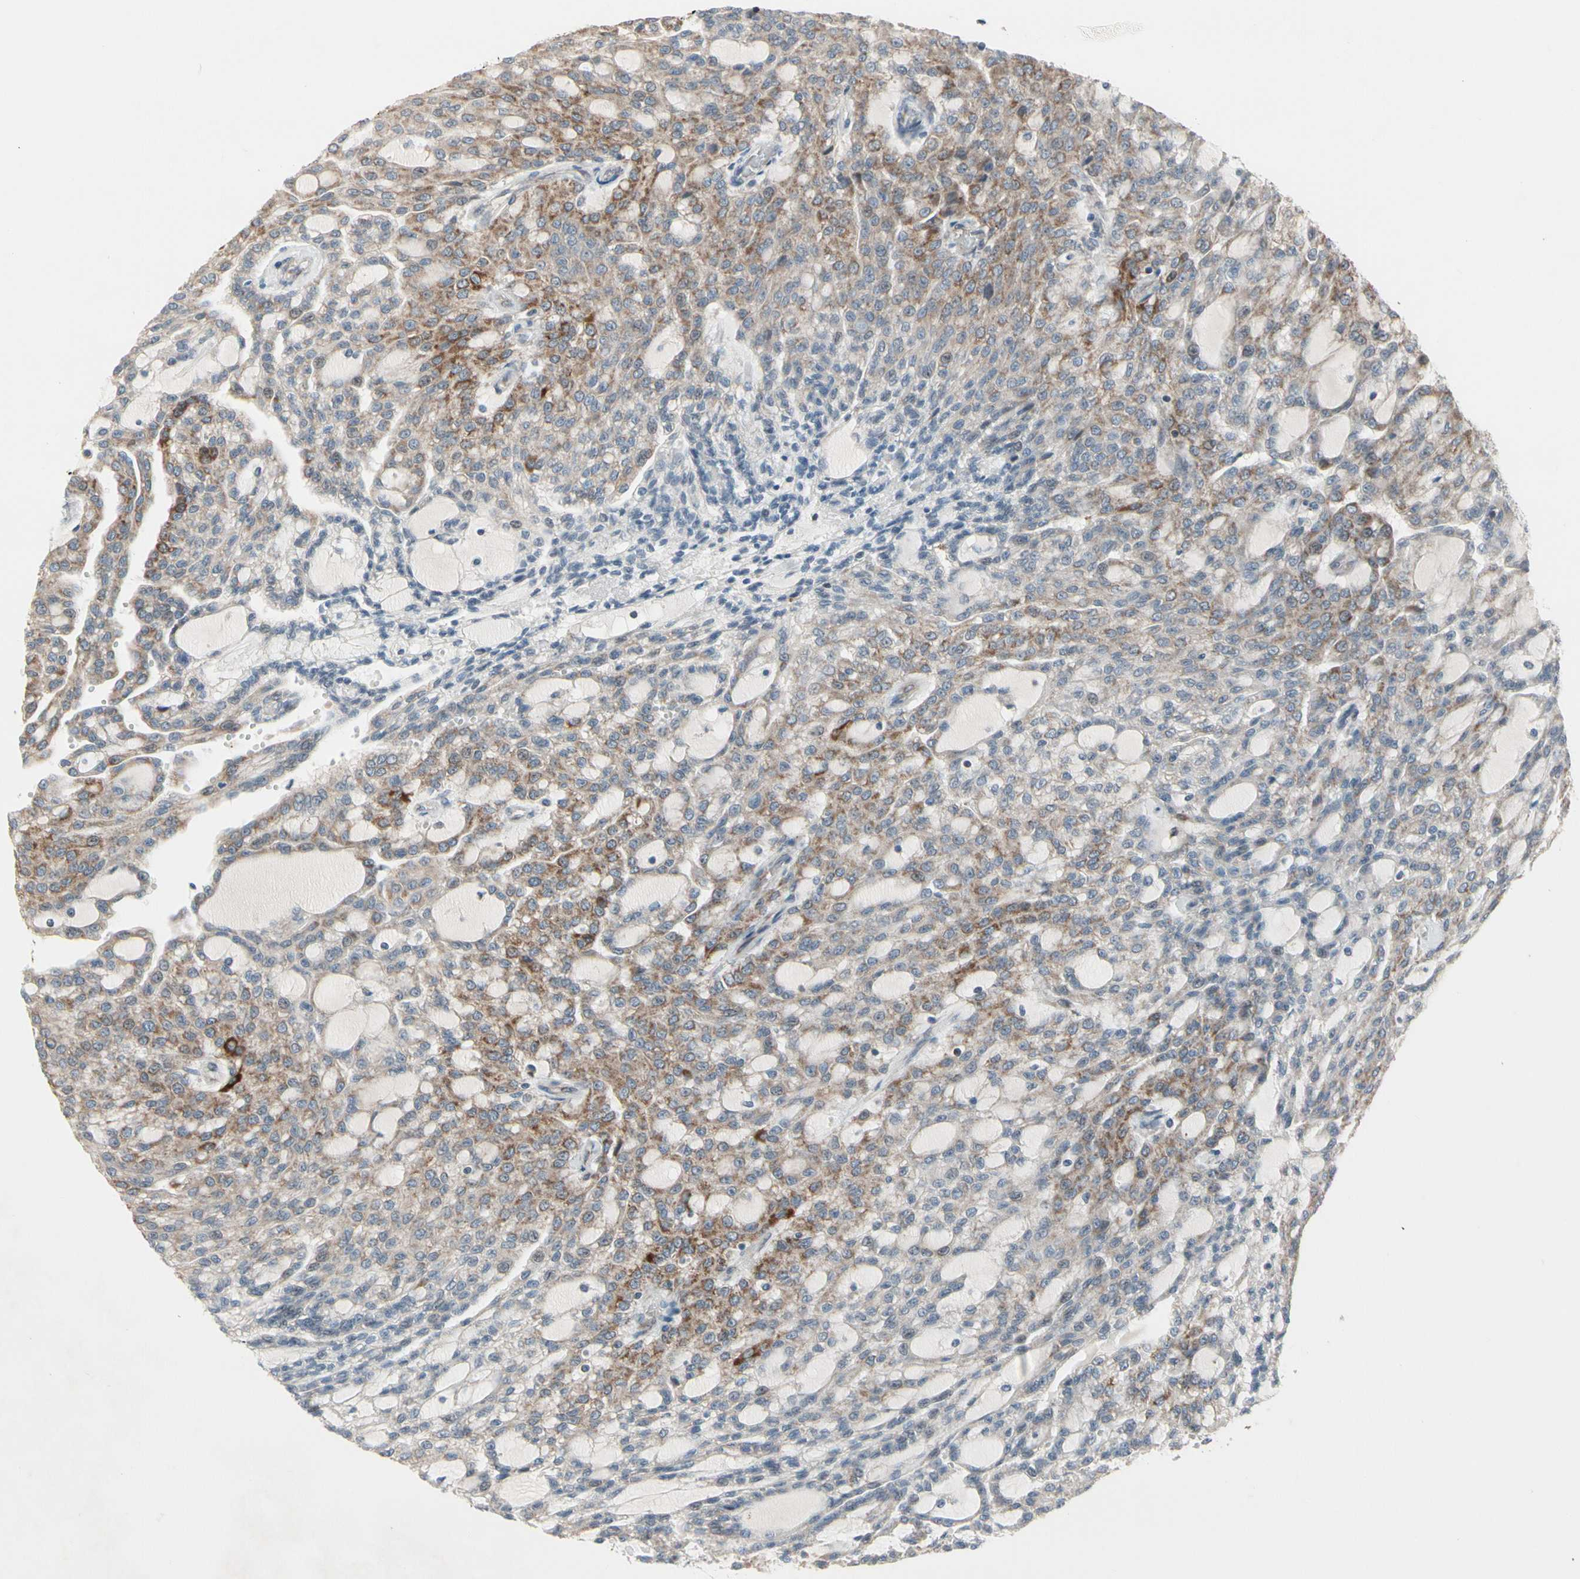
{"staining": {"intensity": "moderate", "quantity": ">75%", "location": "cytoplasmic/membranous"}, "tissue": "renal cancer", "cell_type": "Tumor cells", "image_type": "cancer", "snomed": [{"axis": "morphology", "description": "Adenocarcinoma, NOS"}, {"axis": "topography", "description": "Kidney"}], "caption": "A micrograph of renal cancer stained for a protein displays moderate cytoplasmic/membranous brown staining in tumor cells. The staining was performed using DAB, with brown indicating positive protein expression. Nuclei are stained blue with hematoxylin.", "gene": "CPT1A", "patient": {"sex": "male", "age": 63}}